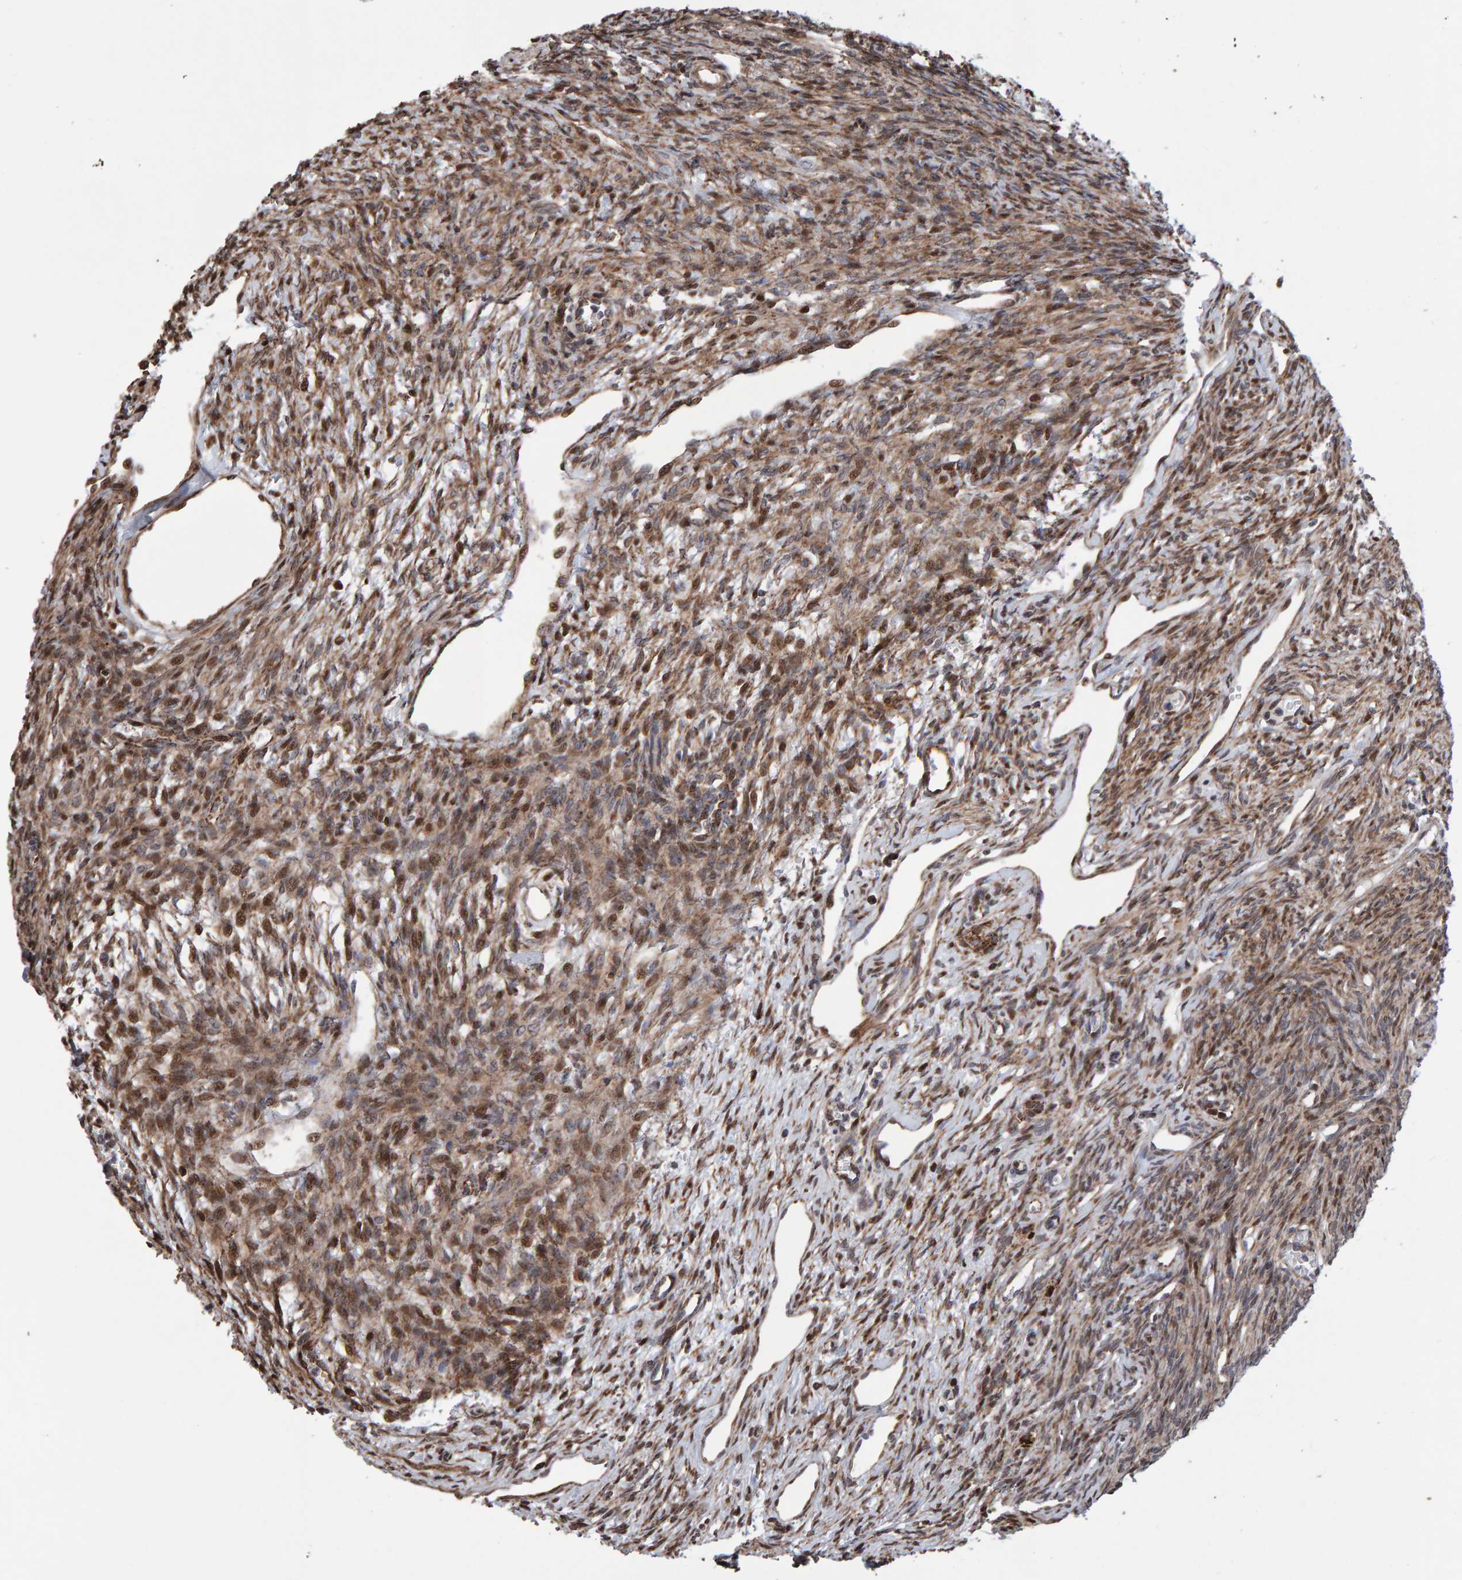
{"staining": {"intensity": "moderate", "quantity": ">75%", "location": "cytoplasmic/membranous"}, "tissue": "ovary", "cell_type": "Follicle cells", "image_type": "normal", "snomed": [{"axis": "morphology", "description": "Normal tissue, NOS"}, {"axis": "topography", "description": "Ovary"}], "caption": "Human ovary stained for a protein (brown) shows moderate cytoplasmic/membranous positive staining in approximately >75% of follicle cells.", "gene": "PECR", "patient": {"sex": "female", "age": 33}}